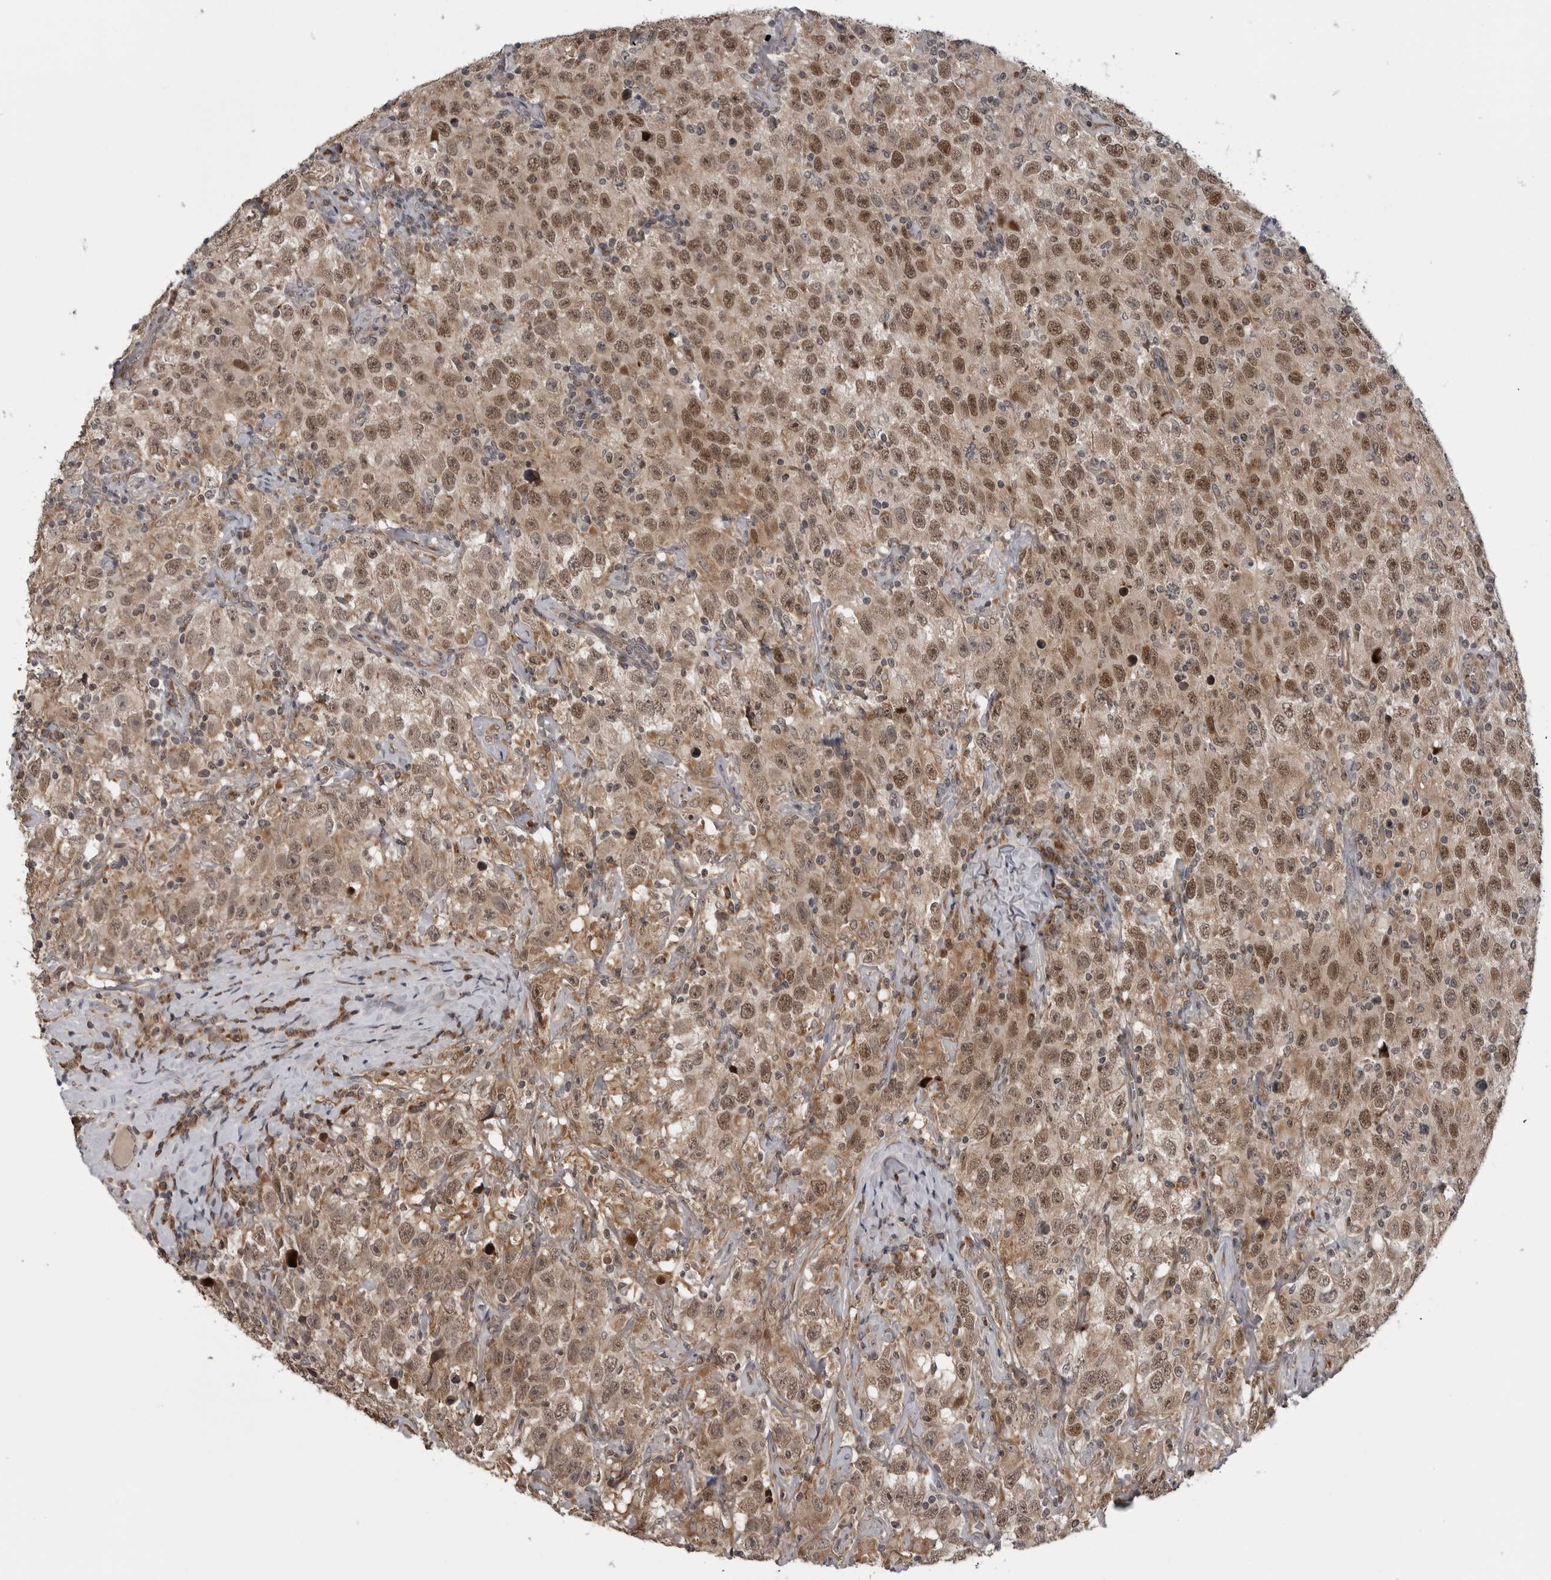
{"staining": {"intensity": "moderate", "quantity": ">75%", "location": "cytoplasmic/membranous,nuclear"}, "tissue": "testis cancer", "cell_type": "Tumor cells", "image_type": "cancer", "snomed": [{"axis": "morphology", "description": "Seminoma, NOS"}, {"axis": "topography", "description": "Testis"}], "caption": "The micrograph demonstrates a brown stain indicating the presence of a protein in the cytoplasmic/membranous and nuclear of tumor cells in testis cancer. Using DAB (3,3'-diaminobenzidine) (brown) and hematoxylin (blue) stains, captured at high magnification using brightfield microscopy.", "gene": "FAAP100", "patient": {"sex": "male", "age": 41}}